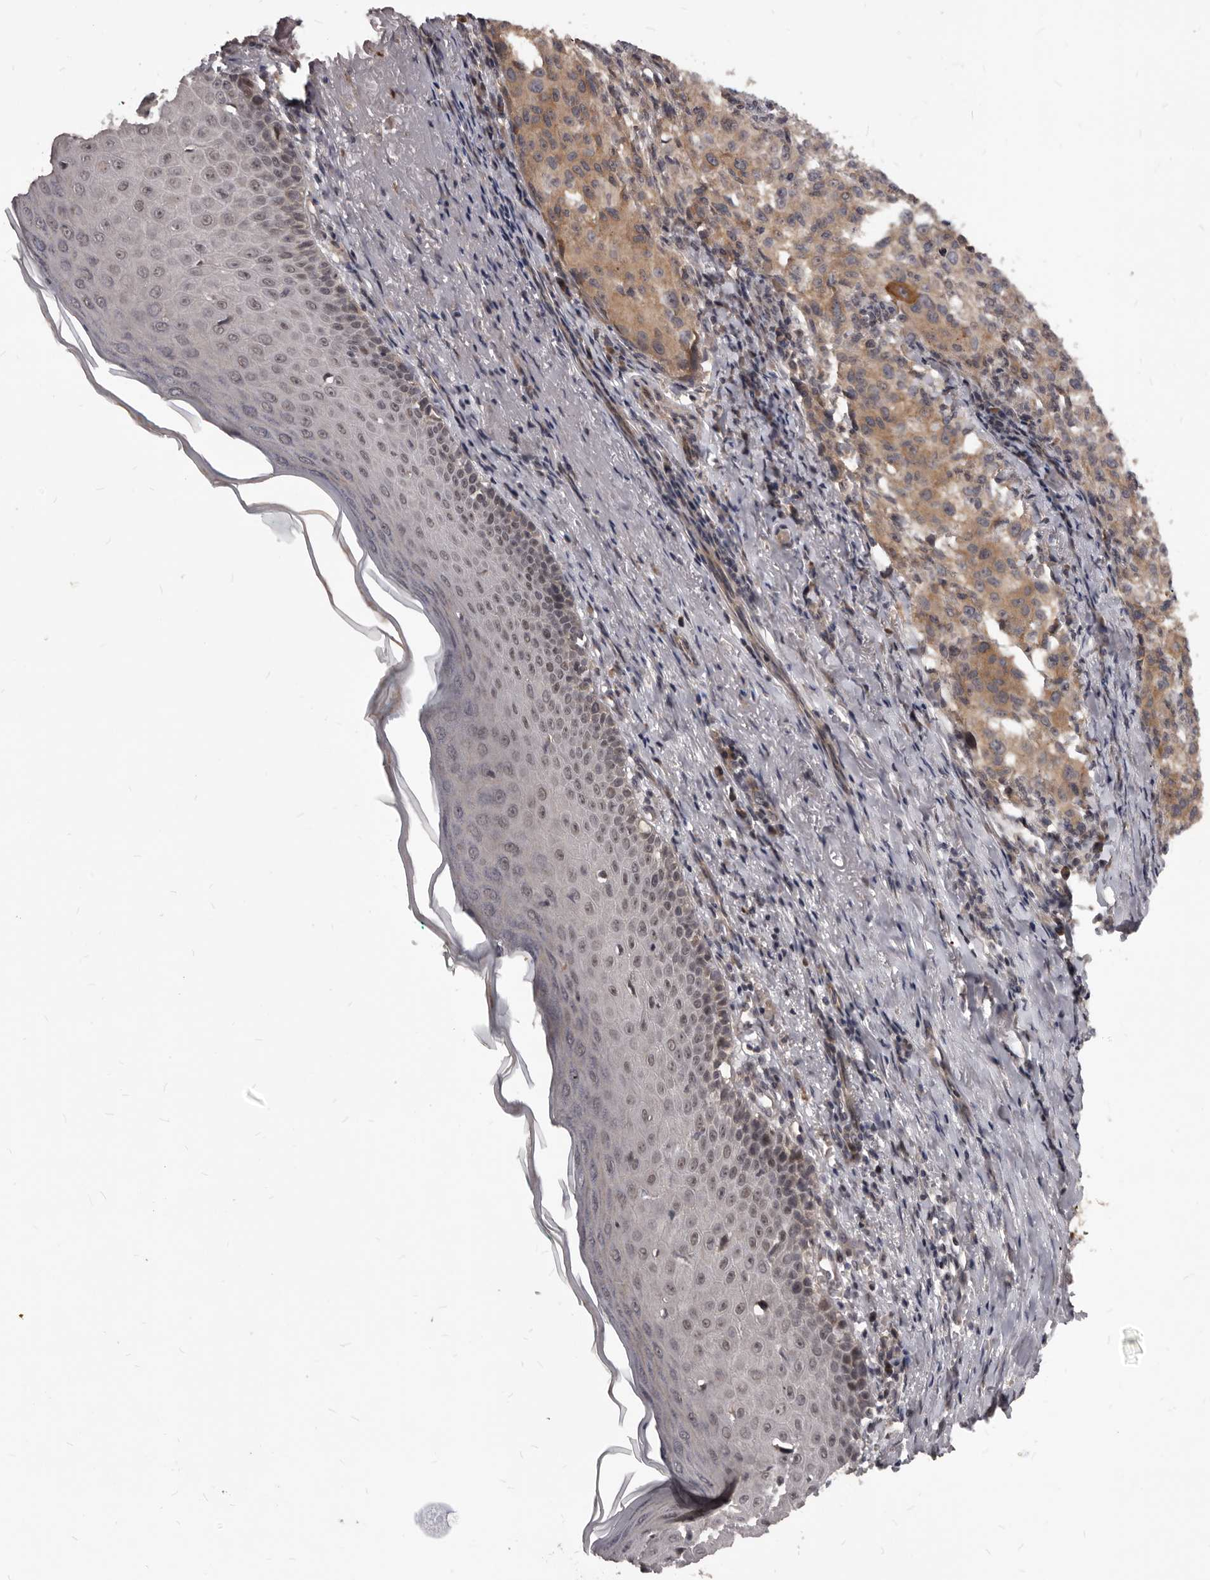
{"staining": {"intensity": "weak", "quantity": "25%-75%", "location": "cytoplasmic/membranous"}, "tissue": "melanoma", "cell_type": "Tumor cells", "image_type": "cancer", "snomed": [{"axis": "morphology", "description": "Necrosis, NOS"}, {"axis": "morphology", "description": "Malignant melanoma, NOS"}, {"axis": "topography", "description": "Skin"}], "caption": "High-power microscopy captured an immunohistochemistry photomicrograph of malignant melanoma, revealing weak cytoplasmic/membranous staining in about 25%-75% of tumor cells.", "gene": "GABPB2", "patient": {"sex": "female", "age": 87}}